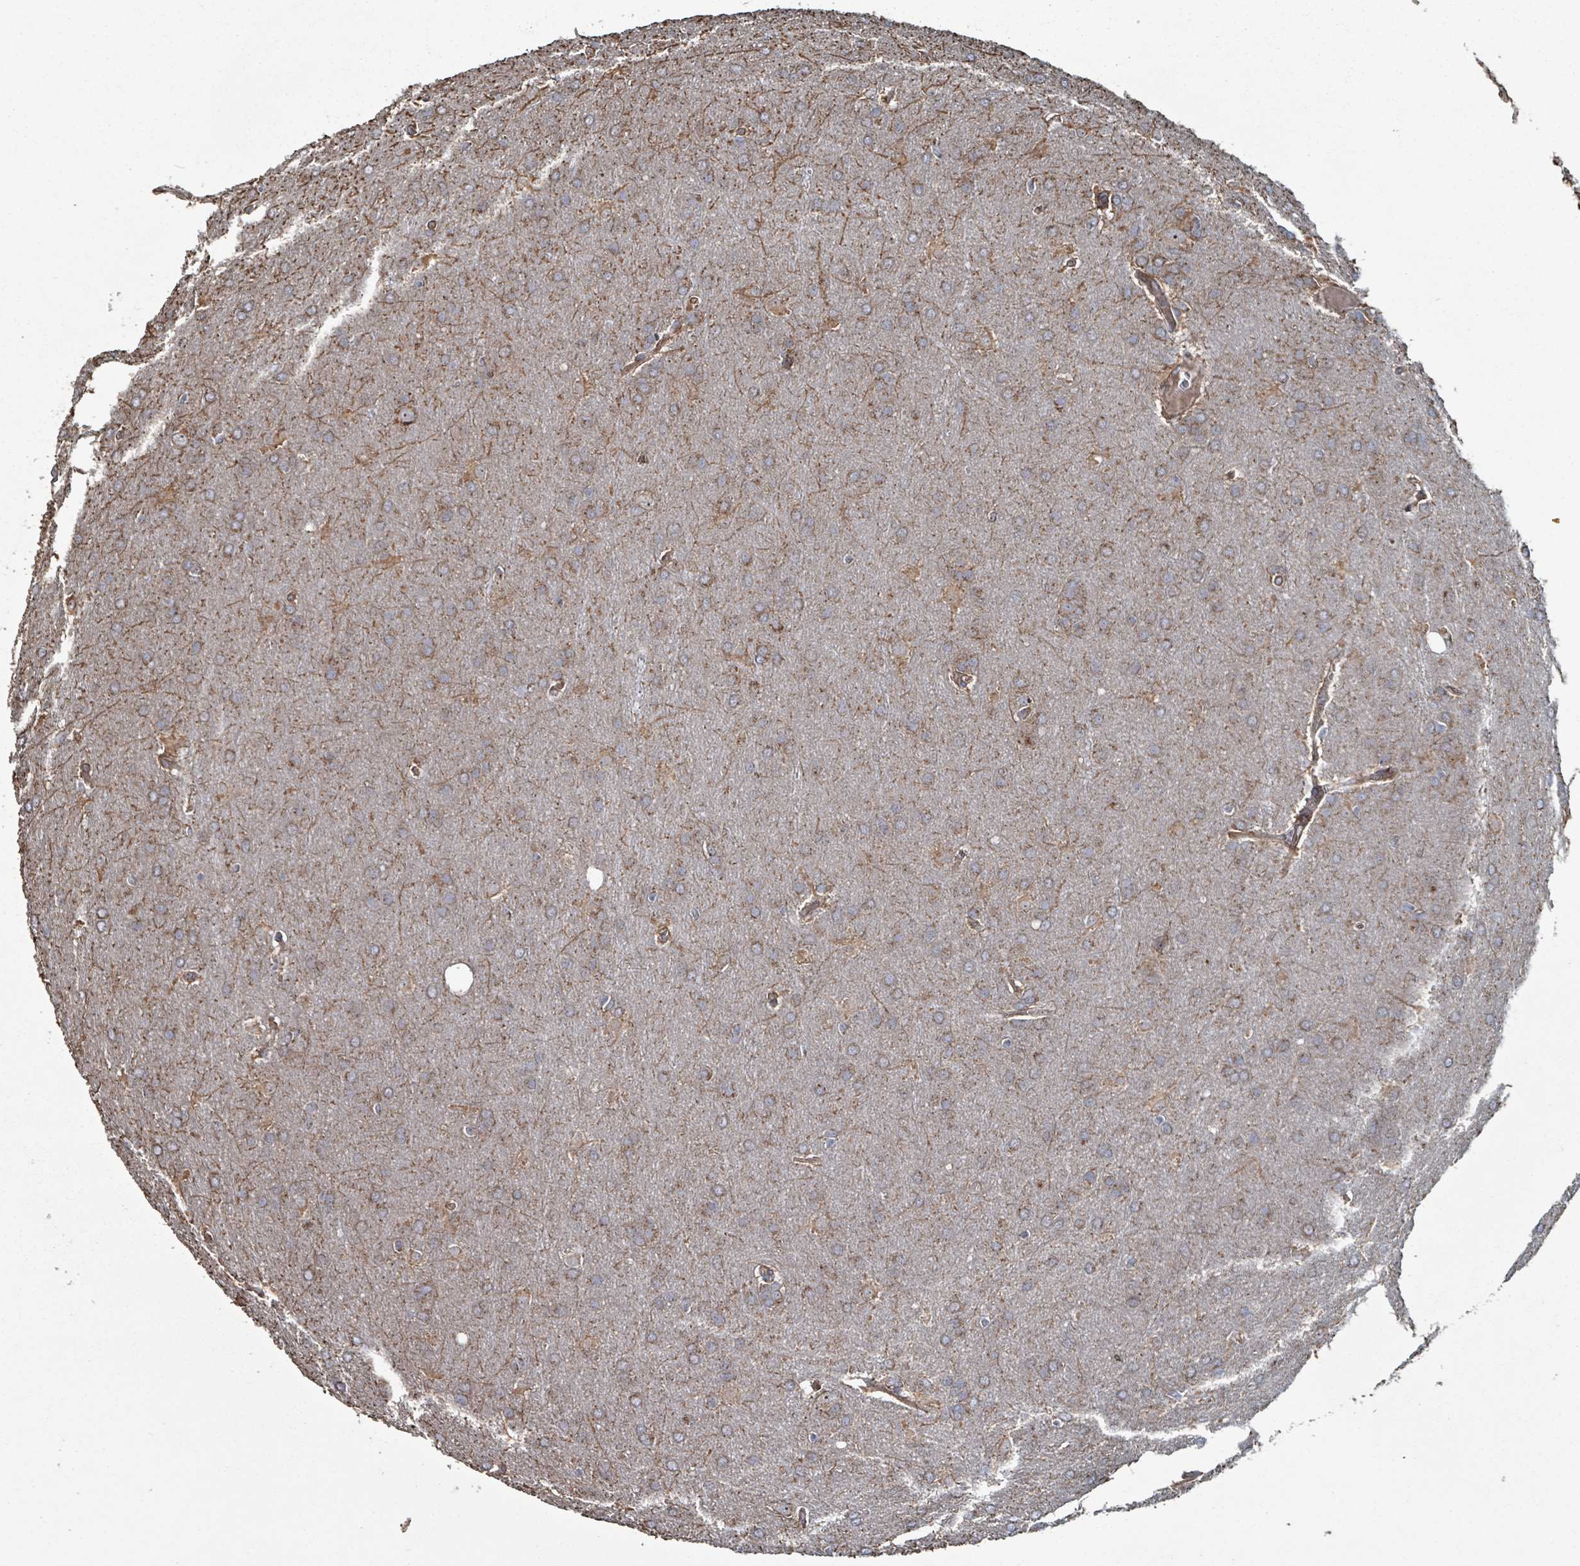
{"staining": {"intensity": "weak", "quantity": "25%-75%", "location": "cytoplasmic/membranous"}, "tissue": "glioma", "cell_type": "Tumor cells", "image_type": "cancer", "snomed": [{"axis": "morphology", "description": "Glioma, malignant, Low grade"}, {"axis": "topography", "description": "Brain"}], "caption": "Low-grade glioma (malignant) stained with a brown dye displays weak cytoplasmic/membranous positive expression in about 25%-75% of tumor cells.", "gene": "MRPL4", "patient": {"sex": "female", "age": 32}}